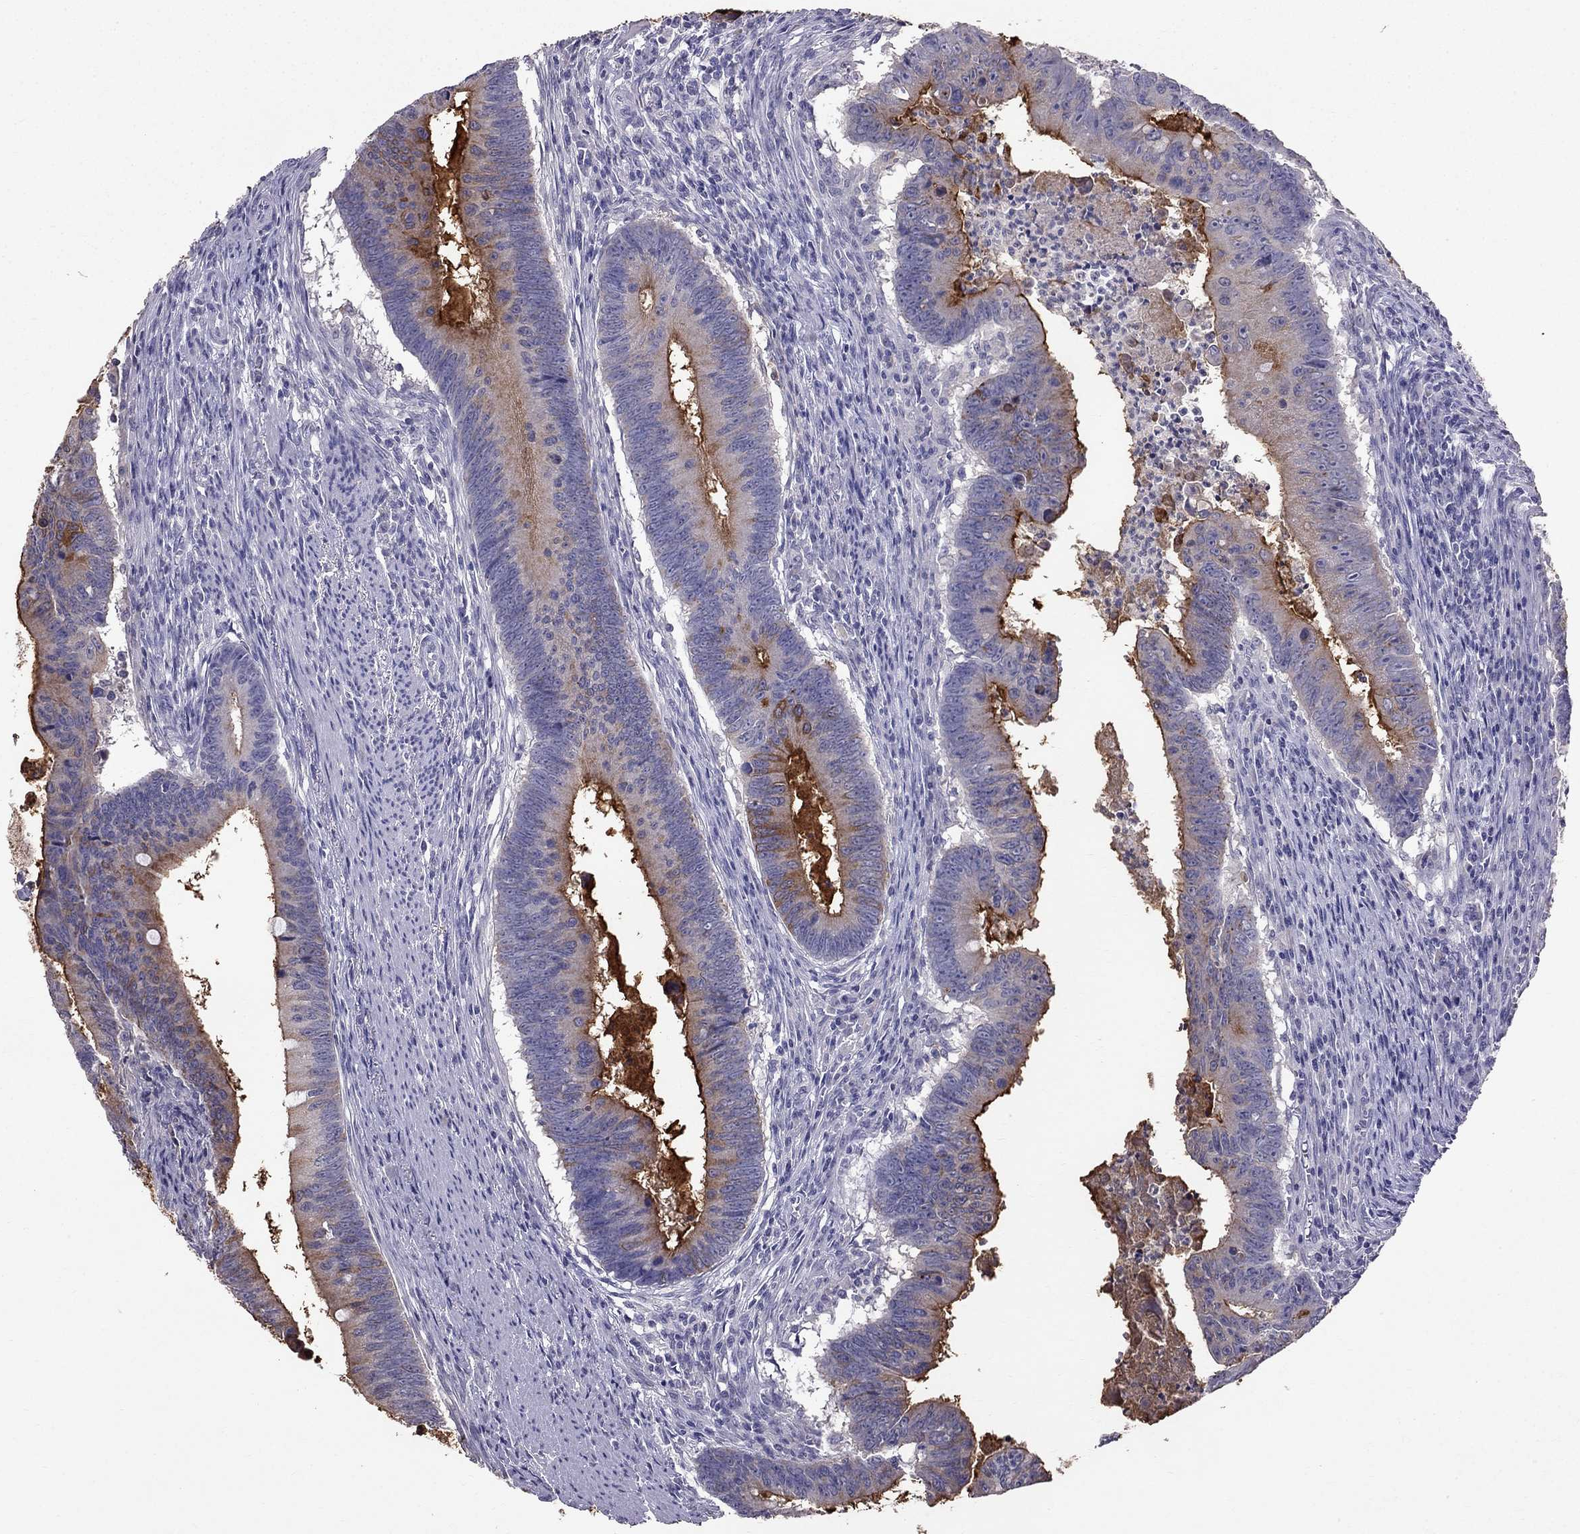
{"staining": {"intensity": "moderate", "quantity": "<25%", "location": "cytoplasmic/membranous"}, "tissue": "colorectal cancer", "cell_type": "Tumor cells", "image_type": "cancer", "snomed": [{"axis": "morphology", "description": "Adenocarcinoma, NOS"}, {"axis": "topography", "description": "Colon"}], "caption": "This micrograph exhibits colorectal cancer (adenocarcinoma) stained with IHC to label a protein in brown. The cytoplasmic/membranous of tumor cells show moderate positivity for the protein. Nuclei are counter-stained blue.", "gene": "SCG5", "patient": {"sex": "female", "age": 87}}